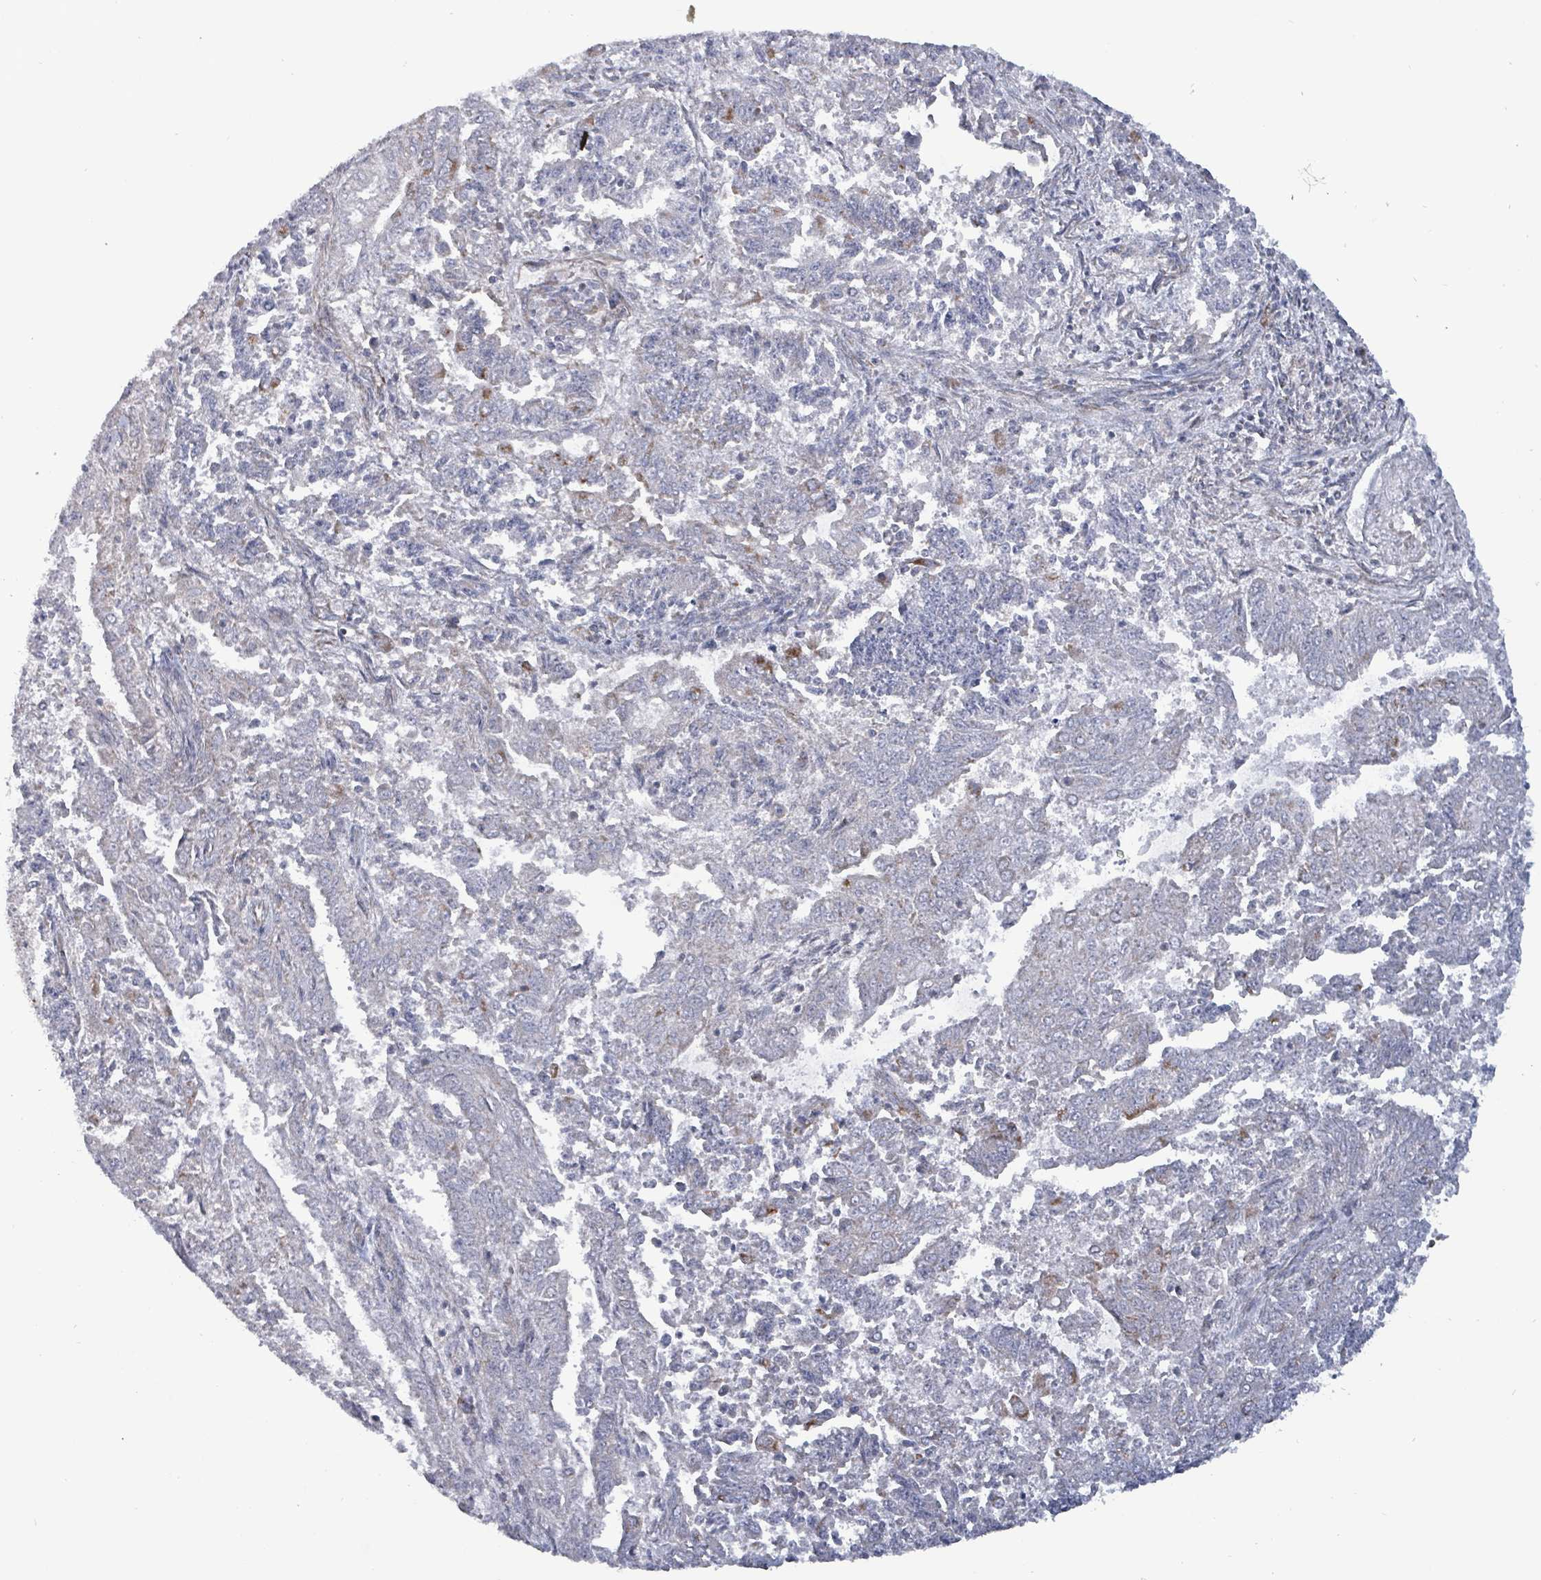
{"staining": {"intensity": "strong", "quantity": "25%-75%", "location": "cytoplasmic/membranous"}, "tissue": "endometrial cancer", "cell_type": "Tumor cells", "image_type": "cancer", "snomed": [{"axis": "morphology", "description": "Adenocarcinoma, NOS"}, {"axis": "topography", "description": "Endometrium"}], "caption": "Strong cytoplasmic/membranous staining is present in approximately 25%-75% of tumor cells in endometrial cancer (adenocarcinoma). The protein of interest is stained brown, and the nuclei are stained in blue (DAB IHC with brightfield microscopy, high magnification).", "gene": "IDH3B", "patient": {"sex": "female", "age": 73}}